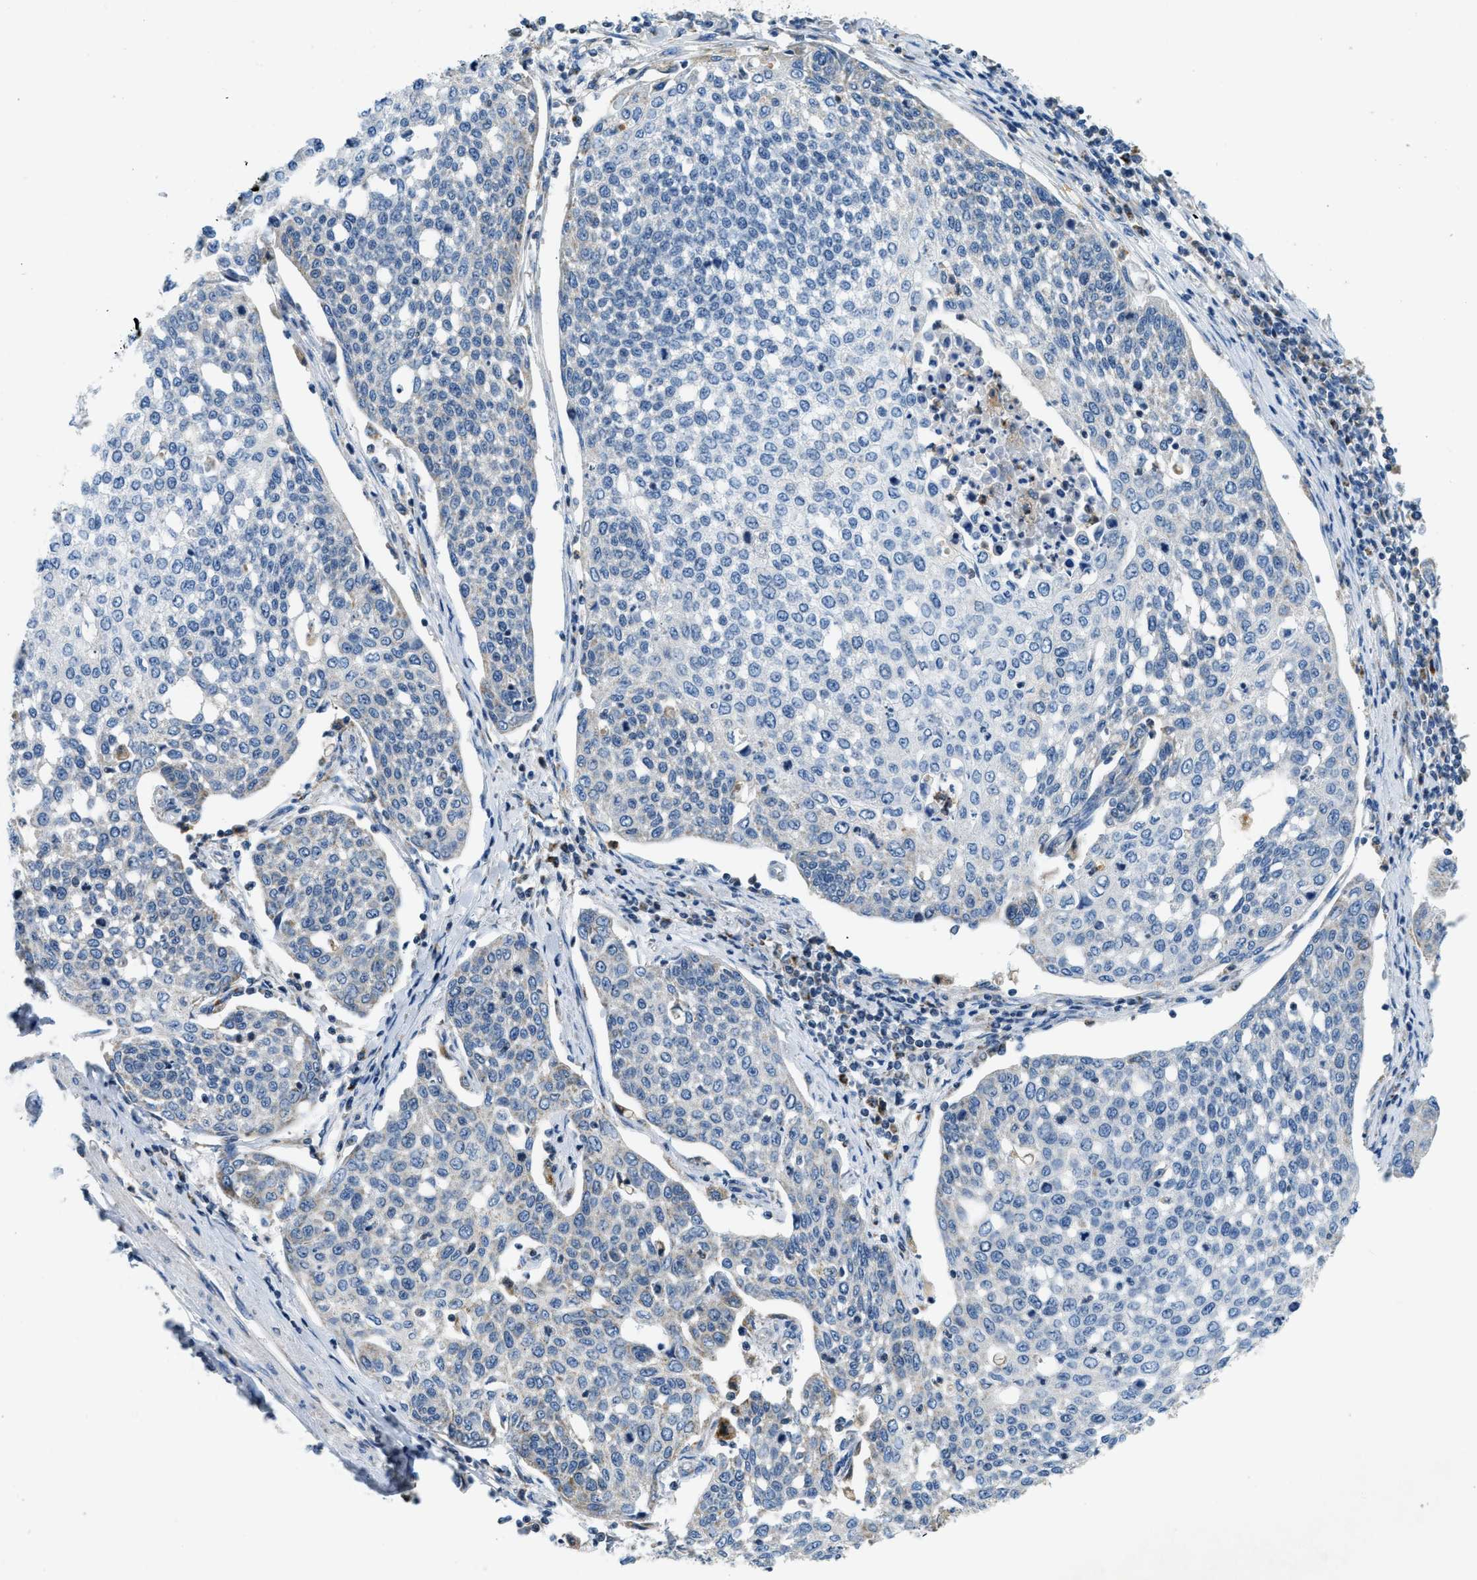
{"staining": {"intensity": "negative", "quantity": "none", "location": "none"}, "tissue": "cervical cancer", "cell_type": "Tumor cells", "image_type": "cancer", "snomed": [{"axis": "morphology", "description": "Squamous cell carcinoma, NOS"}, {"axis": "topography", "description": "Cervix"}], "caption": "This is an immunohistochemistry (IHC) photomicrograph of human cervical cancer (squamous cell carcinoma). There is no staining in tumor cells.", "gene": "ACADVL", "patient": {"sex": "female", "age": 34}}